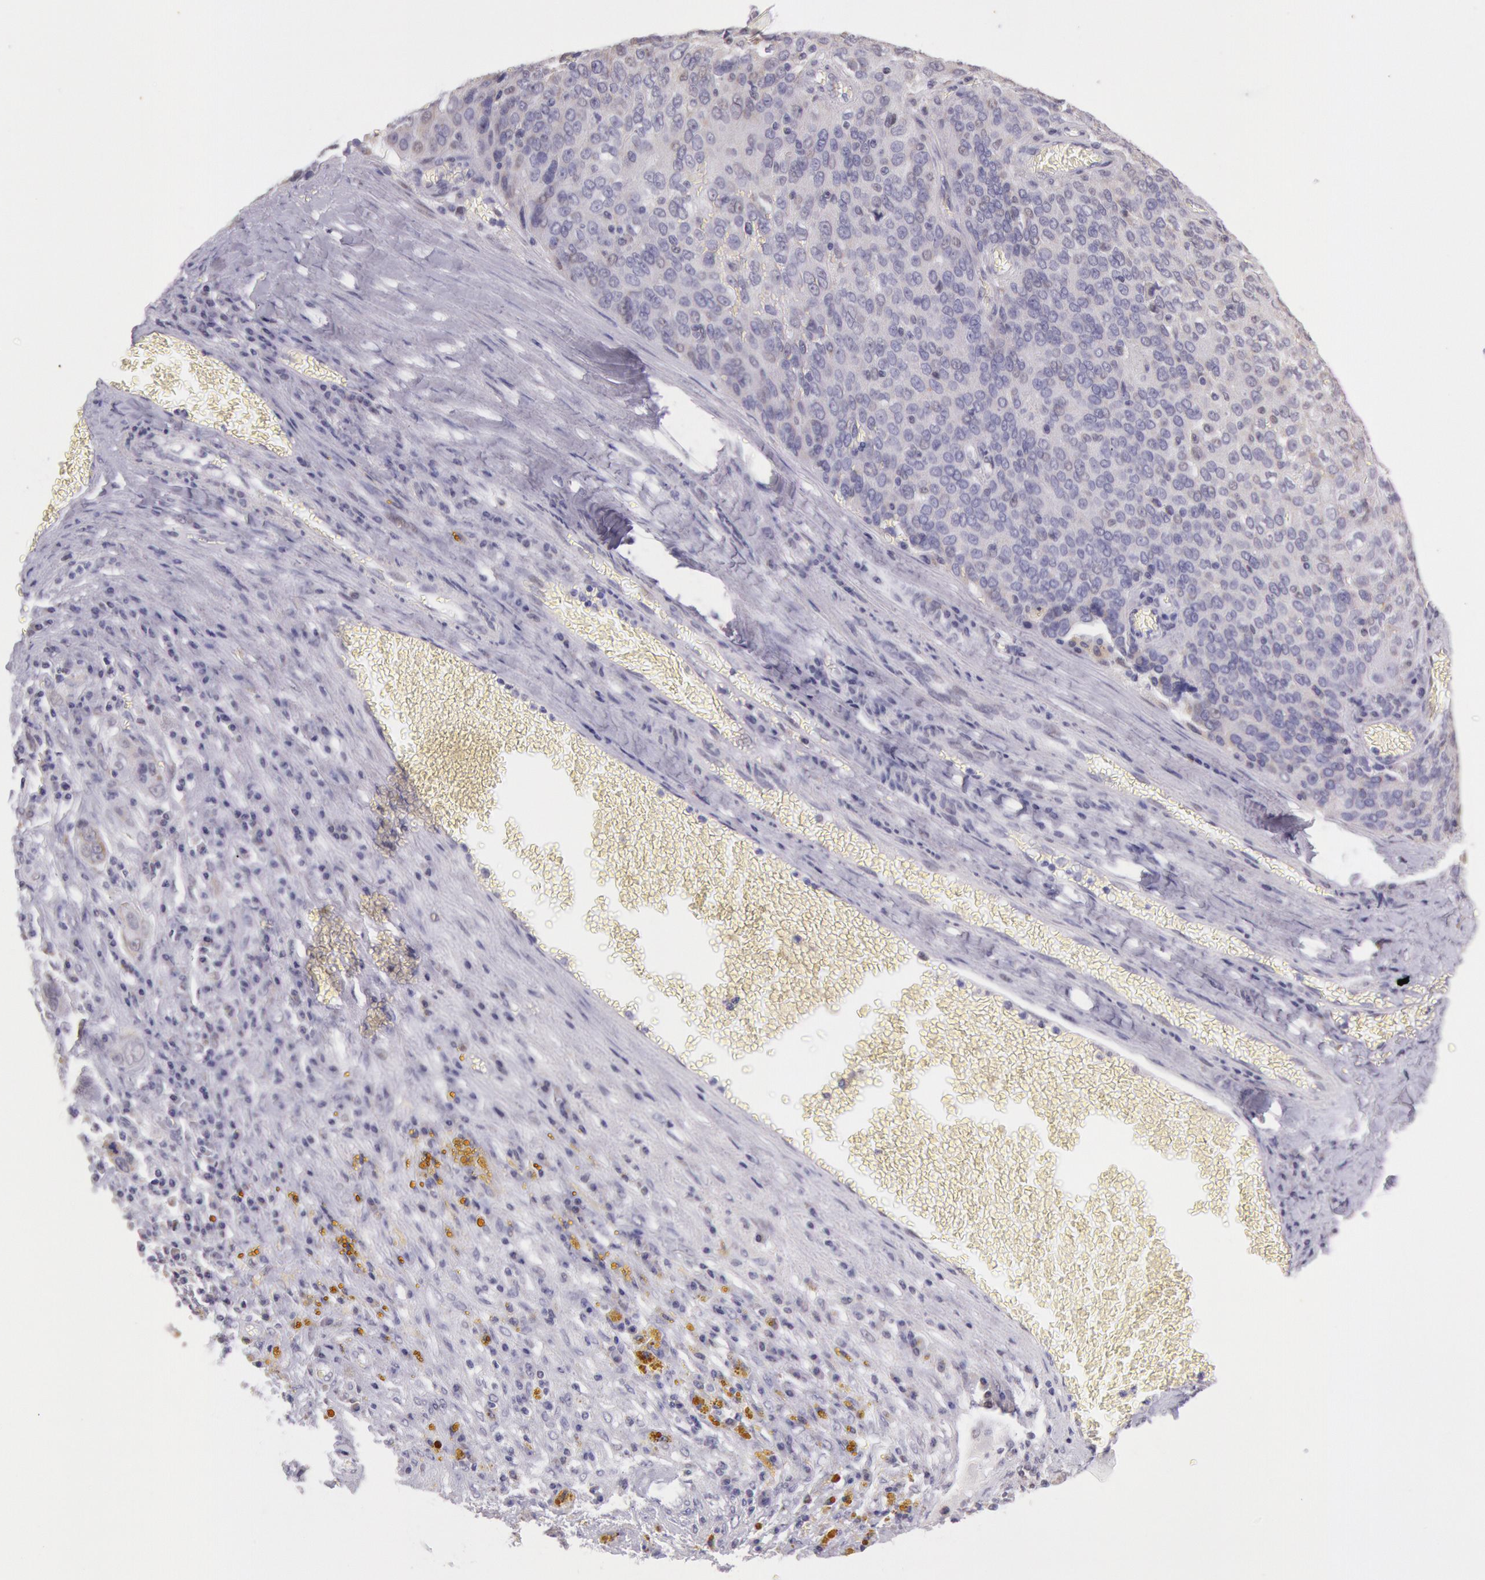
{"staining": {"intensity": "weak", "quantity": "<25%", "location": "cytoplasmic/membranous"}, "tissue": "ovarian cancer", "cell_type": "Tumor cells", "image_type": "cancer", "snomed": [{"axis": "morphology", "description": "Carcinoma, endometroid"}, {"axis": "topography", "description": "Ovary"}], "caption": "Immunohistochemistry (IHC) photomicrograph of ovarian endometroid carcinoma stained for a protein (brown), which reveals no positivity in tumor cells.", "gene": "FRMD6", "patient": {"sex": "female", "age": 75}}